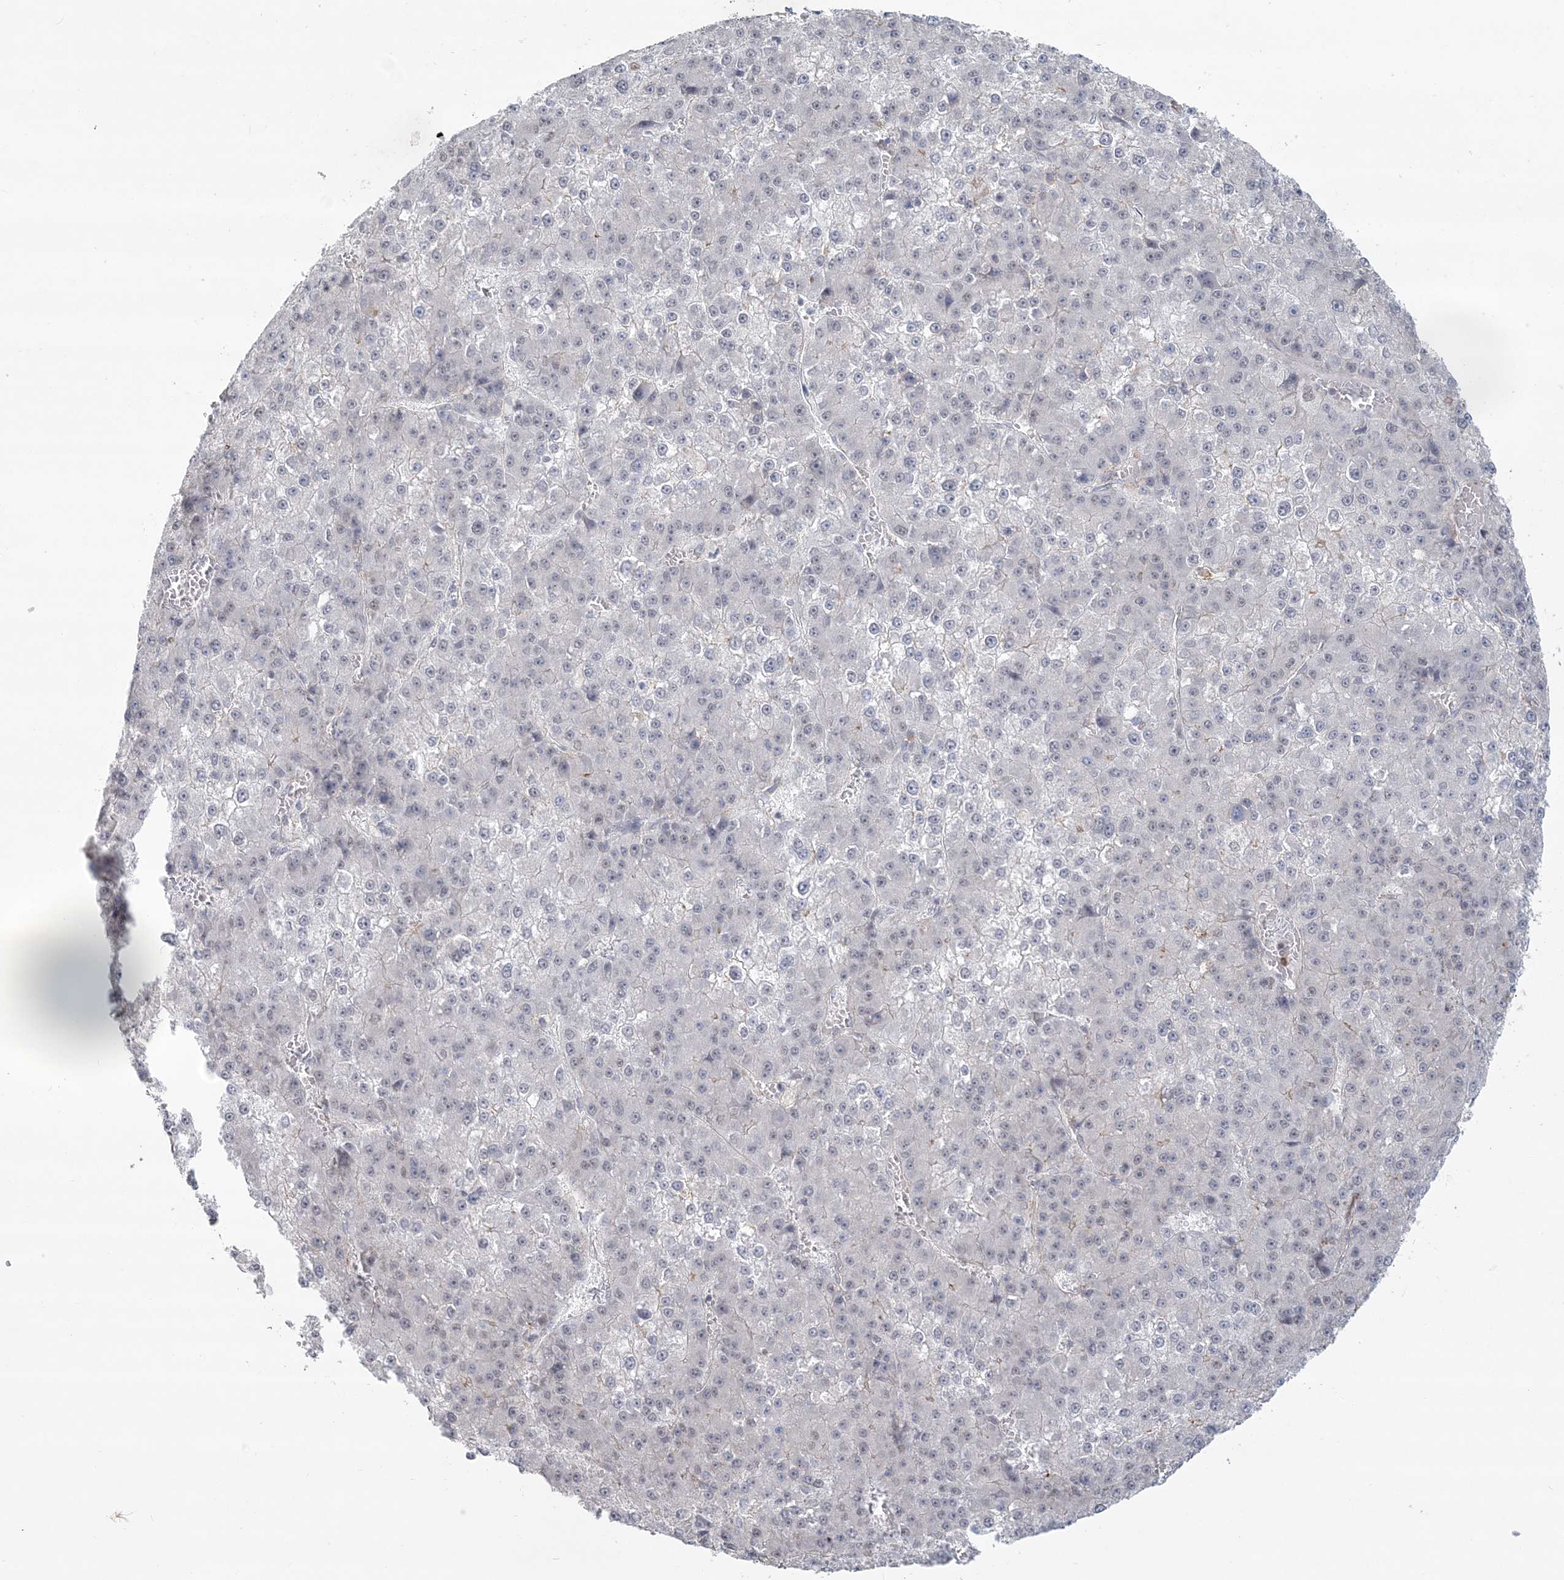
{"staining": {"intensity": "negative", "quantity": "none", "location": "none"}, "tissue": "liver cancer", "cell_type": "Tumor cells", "image_type": "cancer", "snomed": [{"axis": "morphology", "description": "Carcinoma, Hepatocellular, NOS"}, {"axis": "topography", "description": "Liver"}], "caption": "DAB immunohistochemical staining of human hepatocellular carcinoma (liver) shows no significant expression in tumor cells.", "gene": "ANKS1A", "patient": {"sex": "female", "age": 73}}